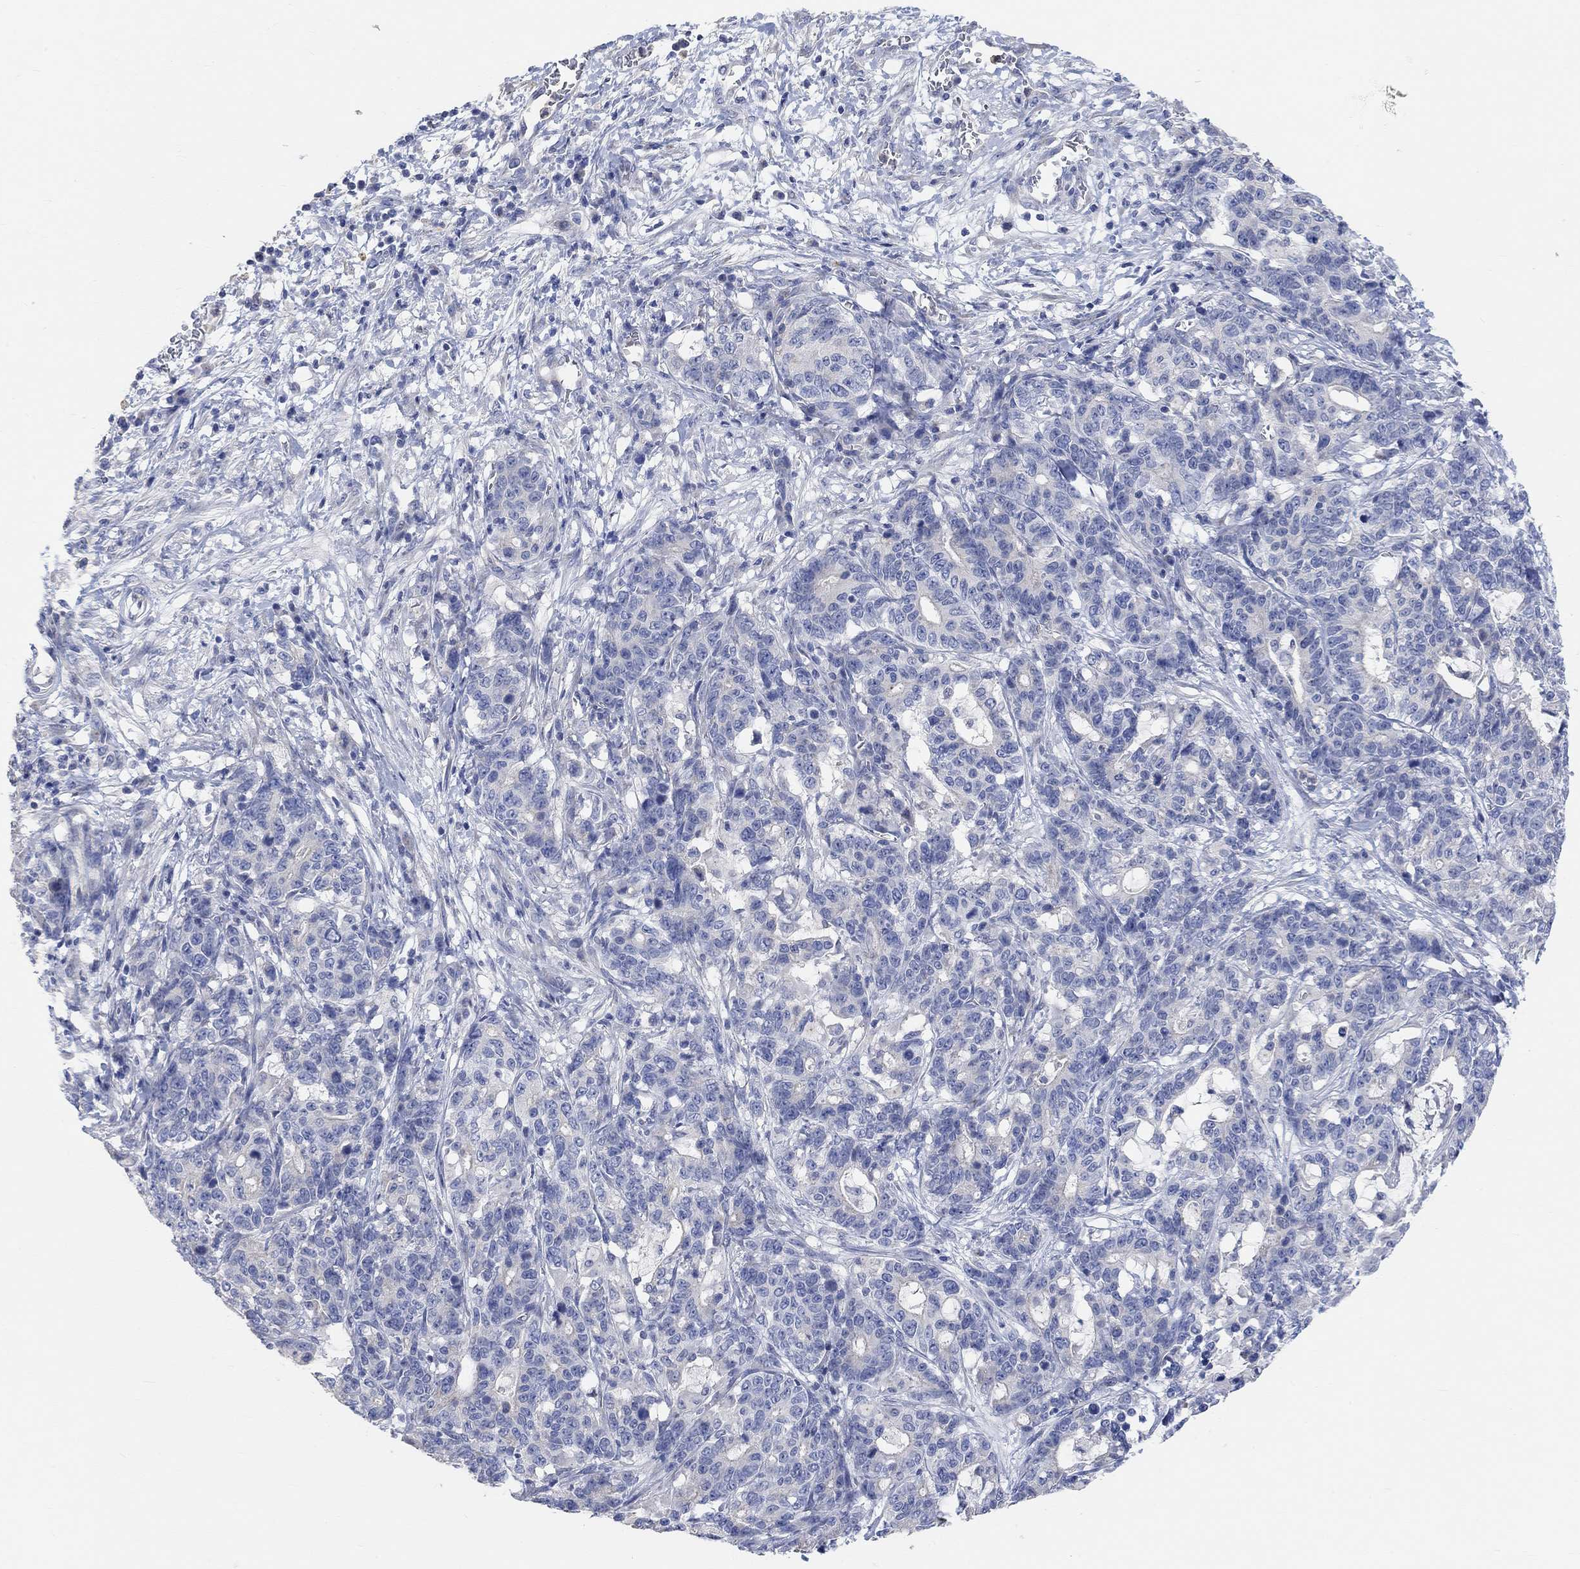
{"staining": {"intensity": "negative", "quantity": "none", "location": "none"}, "tissue": "stomach cancer", "cell_type": "Tumor cells", "image_type": "cancer", "snomed": [{"axis": "morphology", "description": "Normal tissue, NOS"}, {"axis": "morphology", "description": "Adenocarcinoma, NOS"}, {"axis": "topography", "description": "Stomach"}], "caption": "Immunohistochemical staining of human stomach cancer shows no significant expression in tumor cells. (DAB IHC visualized using brightfield microscopy, high magnification).", "gene": "NLRP14", "patient": {"sex": "female", "age": 64}}